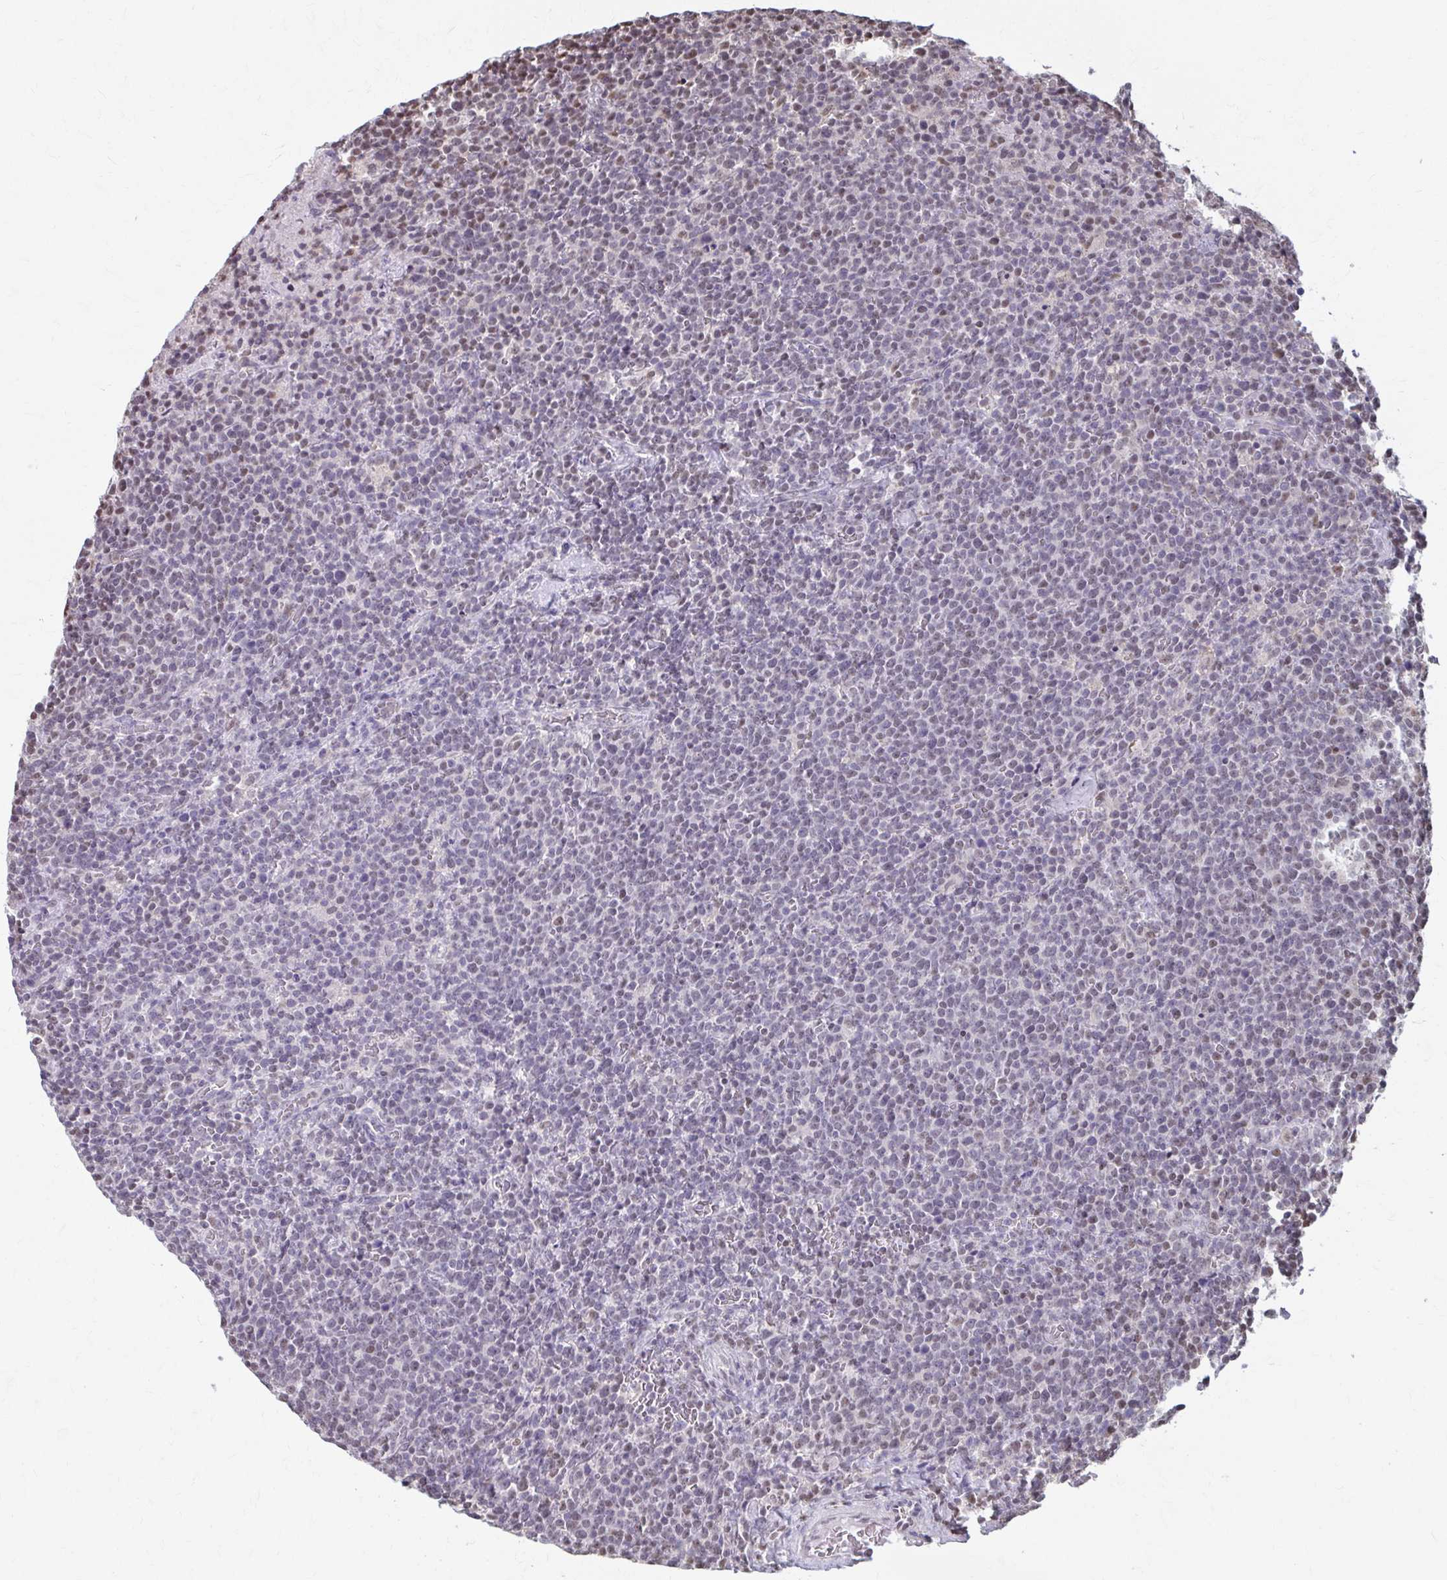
{"staining": {"intensity": "negative", "quantity": "none", "location": "none"}, "tissue": "lymphoma", "cell_type": "Tumor cells", "image_type": "cancer", "snomed": [{"axis": "morphology", "description": "Malignant lymphoma, non-Hodgkin's type, High grade"}, {"axis": "topography", "description": "Lymph node"}], "caption": "A photomicrograph of human lymphoma is negative for staining in tumor cells.", "gene": "ING4", "patient": {"sex": "male", "age": 61}}